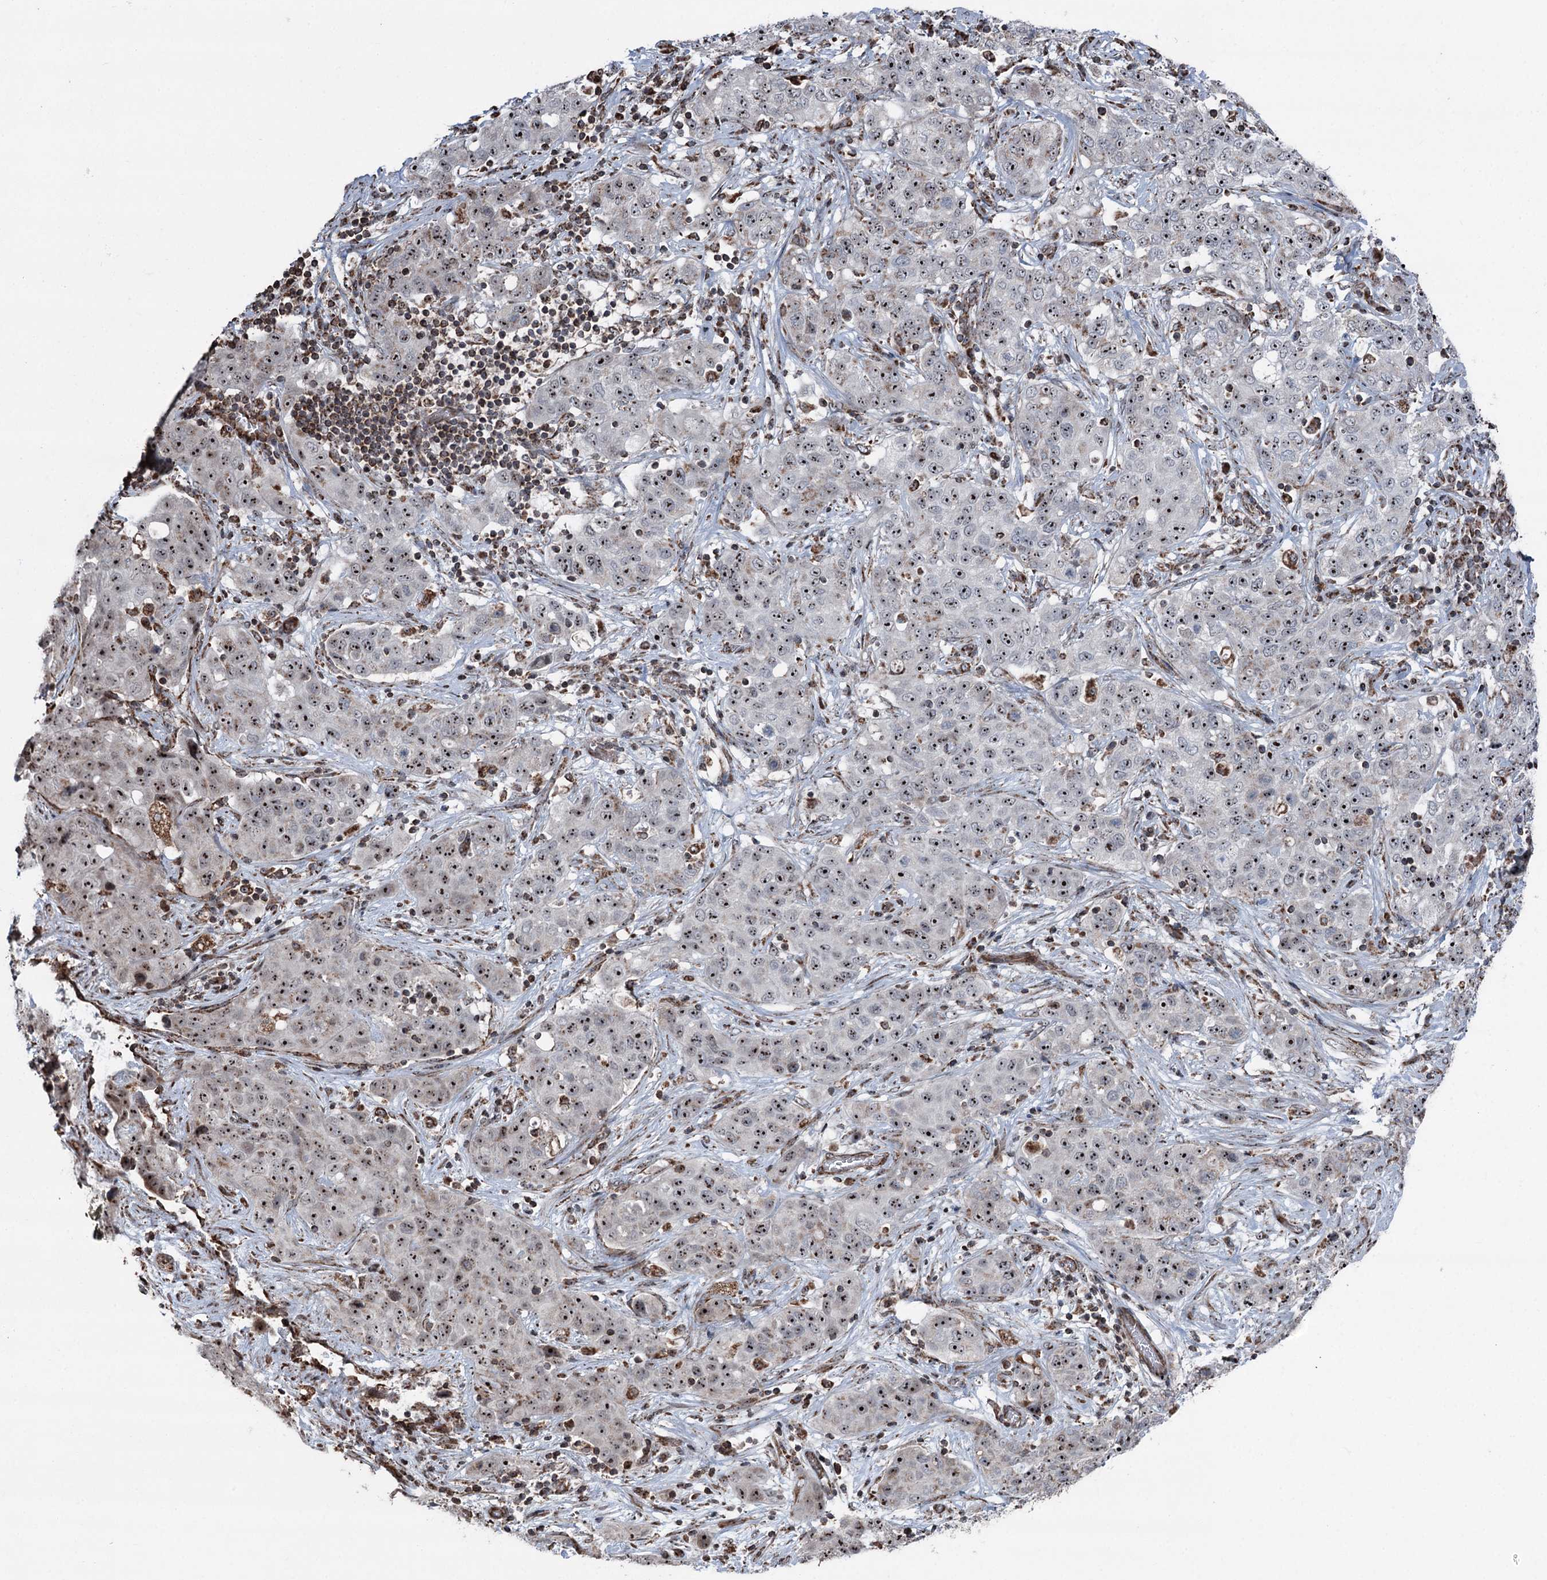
{"staining": {"intensity": "strong", "quantity": ">75%", "location": "nuclear"}, "tissue": "stomach cancer", "cell_type": "Tumor cells", "image_type": "cancer", "snomed": [{"axis": "morphology", "description": "Normal tissue, NOS"}, {"axis": "morphology", "description": "Adenocarcinoma, NOS"}, {"axis": "topography", "description": "Lymph node"}, {"axis": "topography", "description": "Stomach"}], "caption": "The micrograph demonstrates a brown stain indicating the presence of a protein in the nuclear of tumor cells in stomach cancer.", "gene": "STEEP1", "patient": {"sex": "male", "age": 48}}